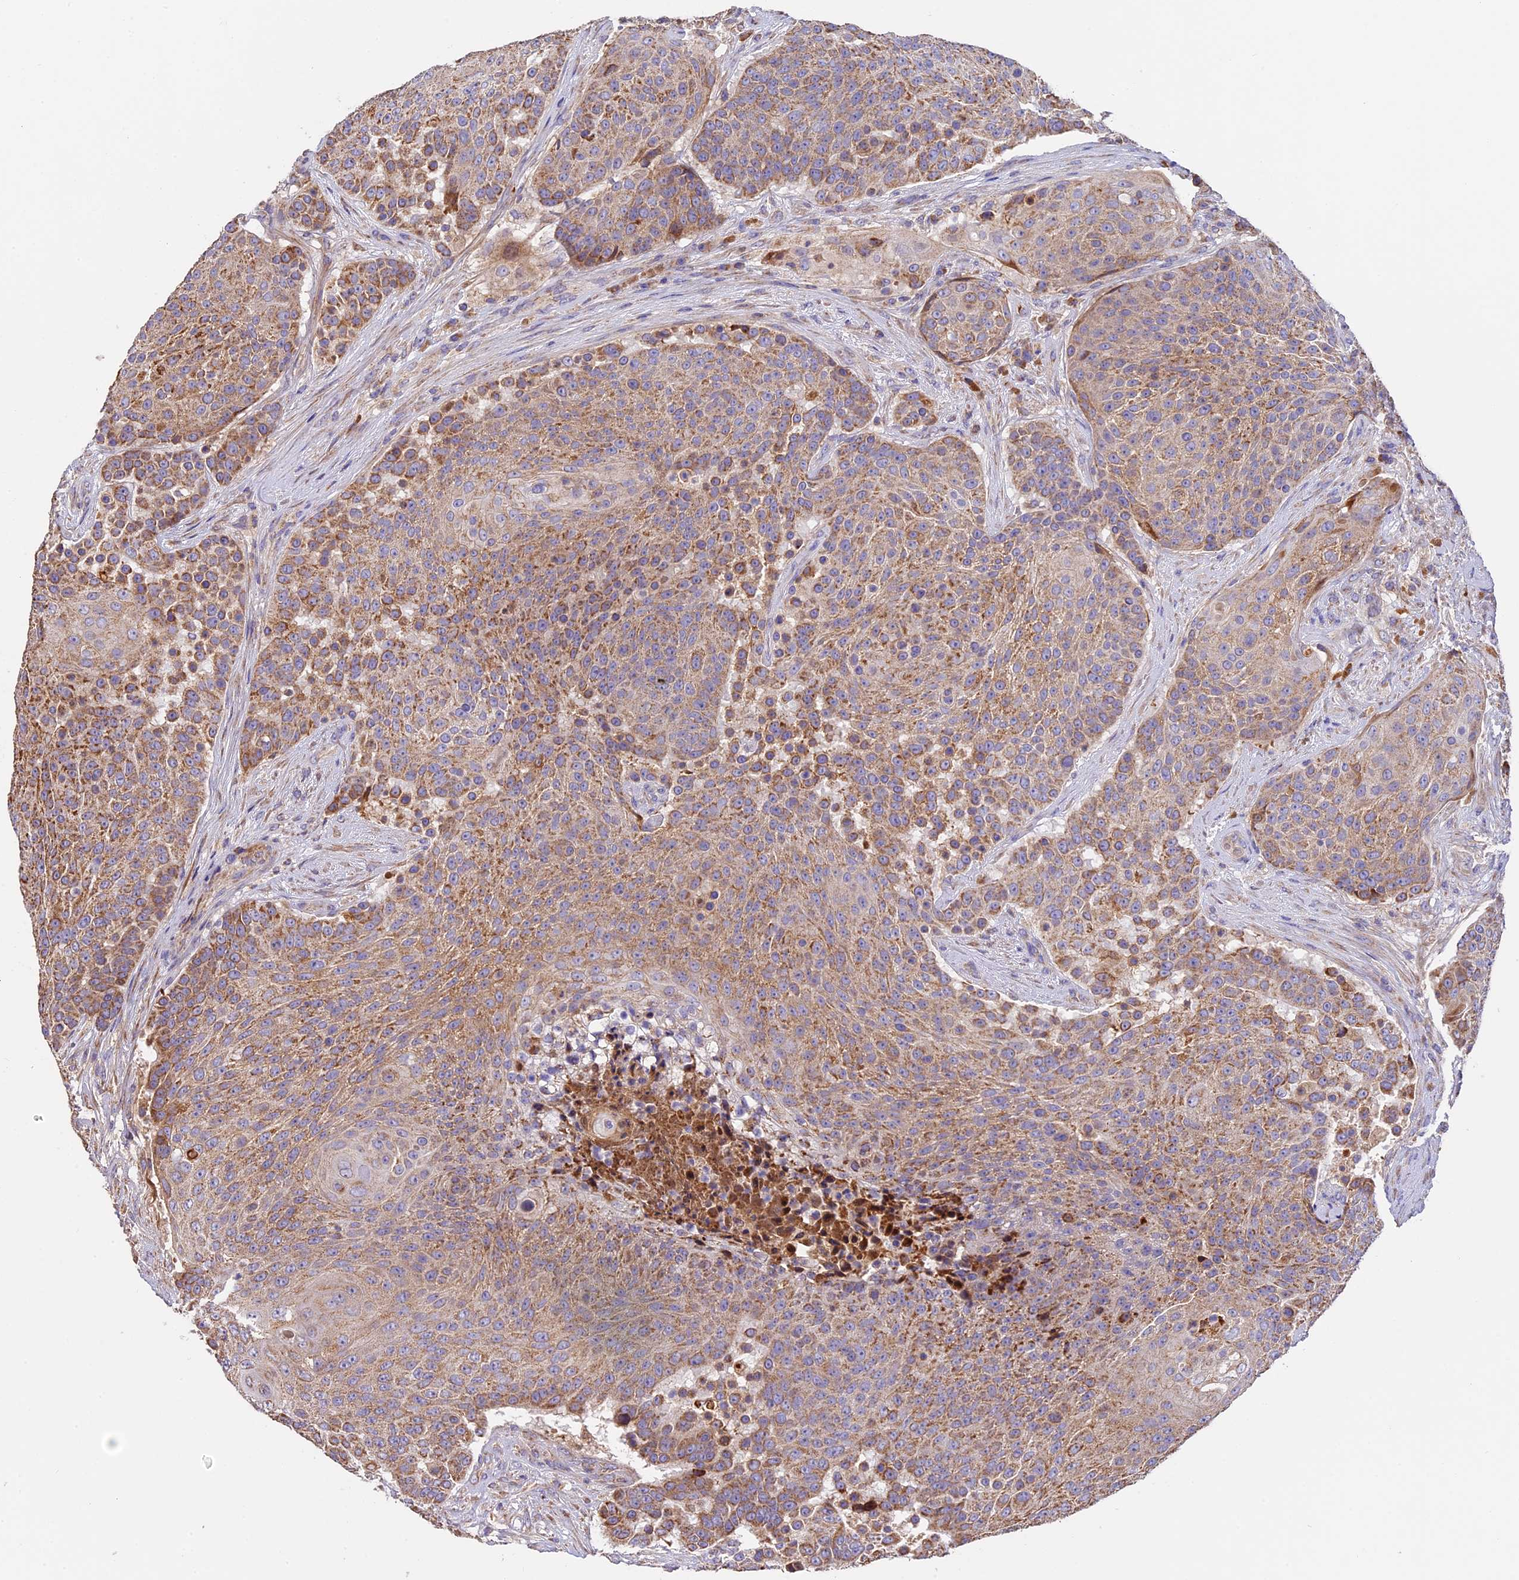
{"staining": {"intensity": "moderate", "quantity": ">75%", "location": "cytoplasmic/membranous"}, "tissue": "urothelial cancer", "cell_type": "Tumor cells", "image_type": "cancer", "snomed": [{"axis": "morphology", "description": "Urothelial carcinoma, High grade"}, {"axis": "topography", "description": "Urinary bladder"}], "caption": "Human urothelial carcinoma (high-grade) stained with a brown dye exhibits moderate cytoplasmic/membranous positive positivity in about >75% of tumor cells.", "gene": "OCEL1", "patient": {"sex": "female", "age": 63}}